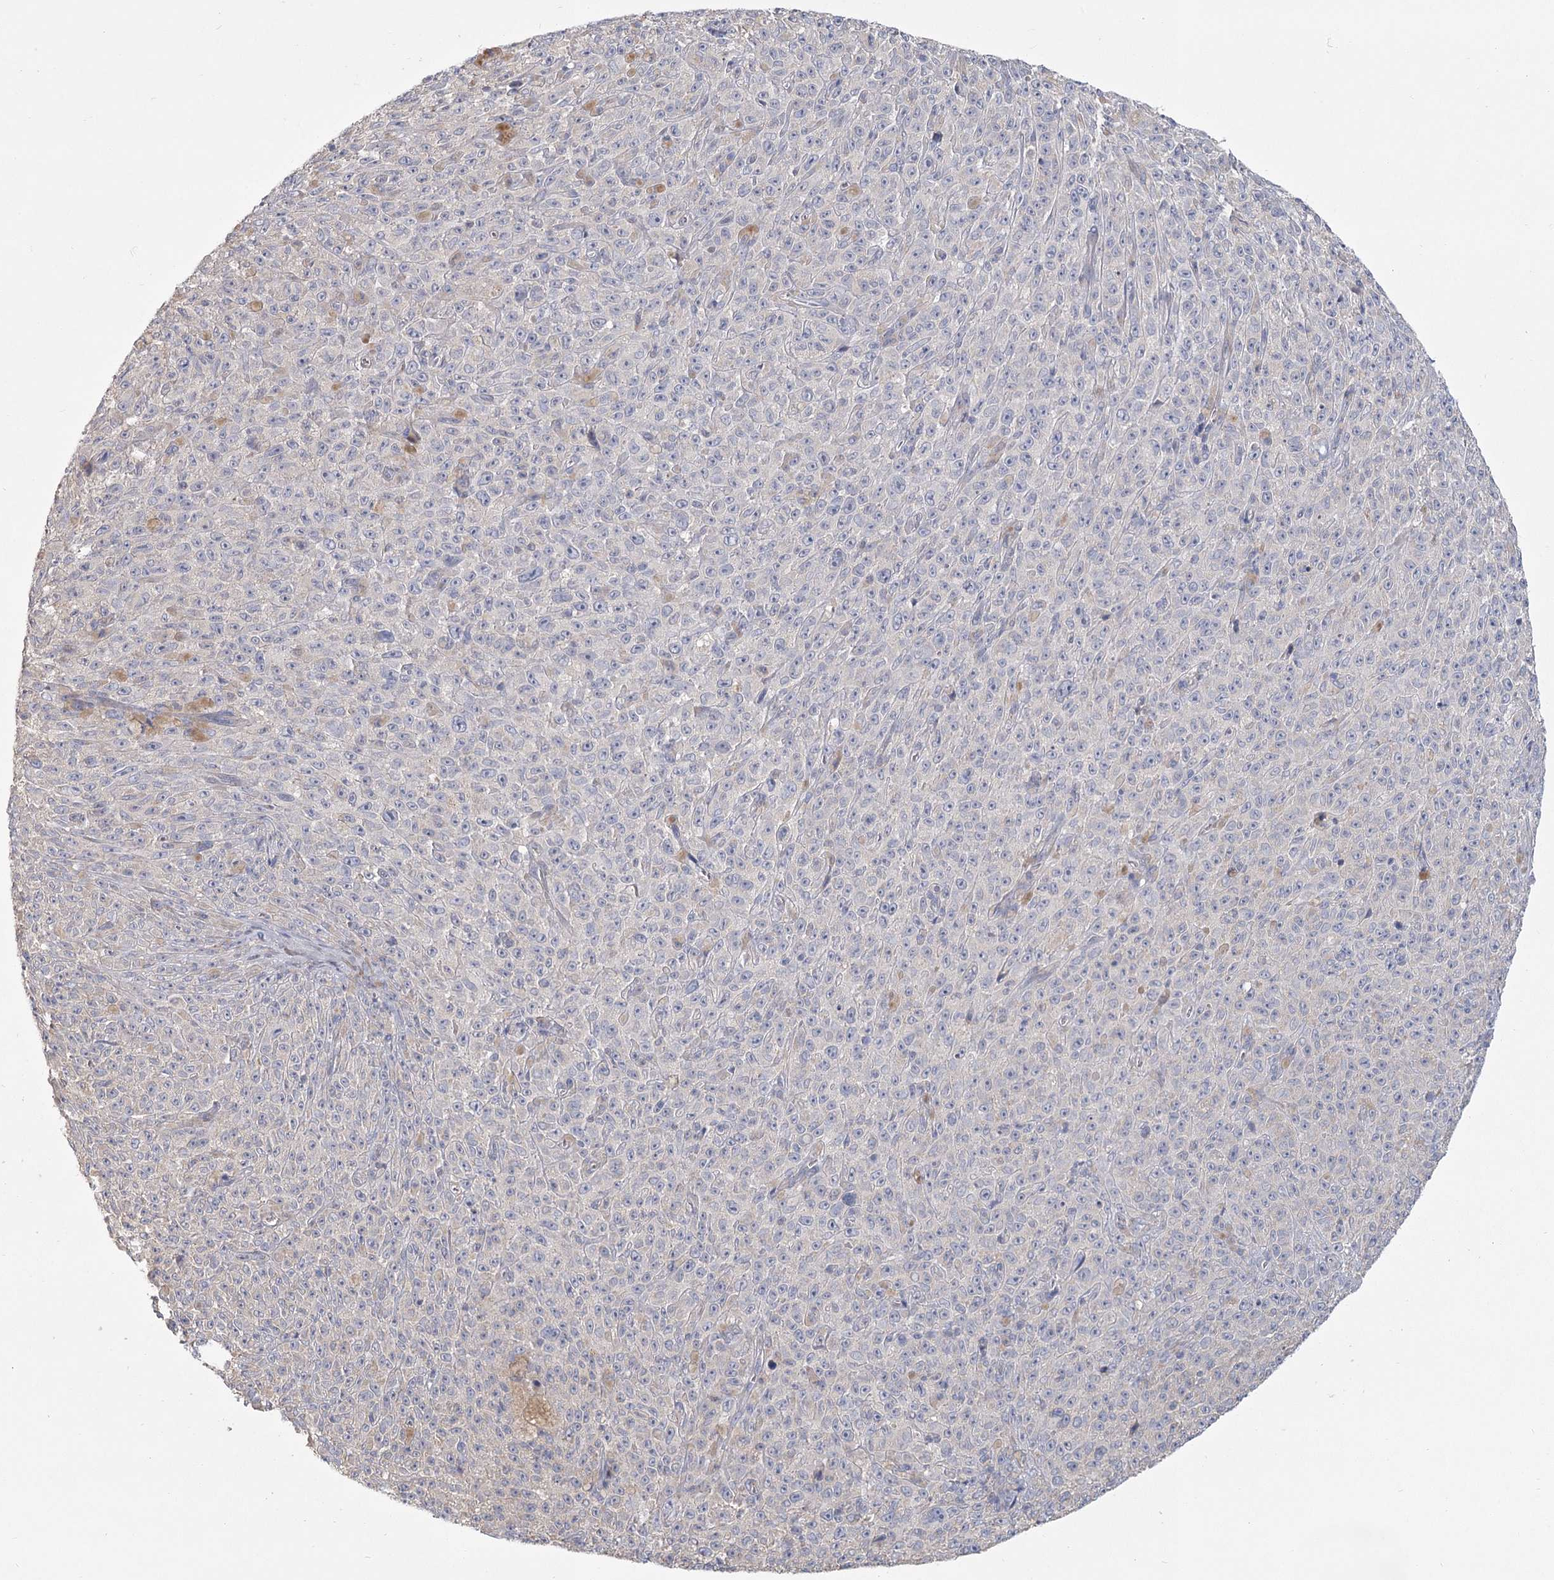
{"staining": {"intensity": "negative", "quantity": "none", "location": "none"}, "tissue": "melanoma", "cell_type": "Tumor cells", "image_type": "cancer", "snomed": [{"axis": "morphology", "description": "Malignant melanoma, NOS"}, {"axis": "topography", "description": "Skin"}], "caption": "This is an immunohistochemistry histopathology image of human malignant melanoma. There is no positivity in tumor cells.", "gene": "CNTLN", "patient": {"sex": "female", "age": 82}}